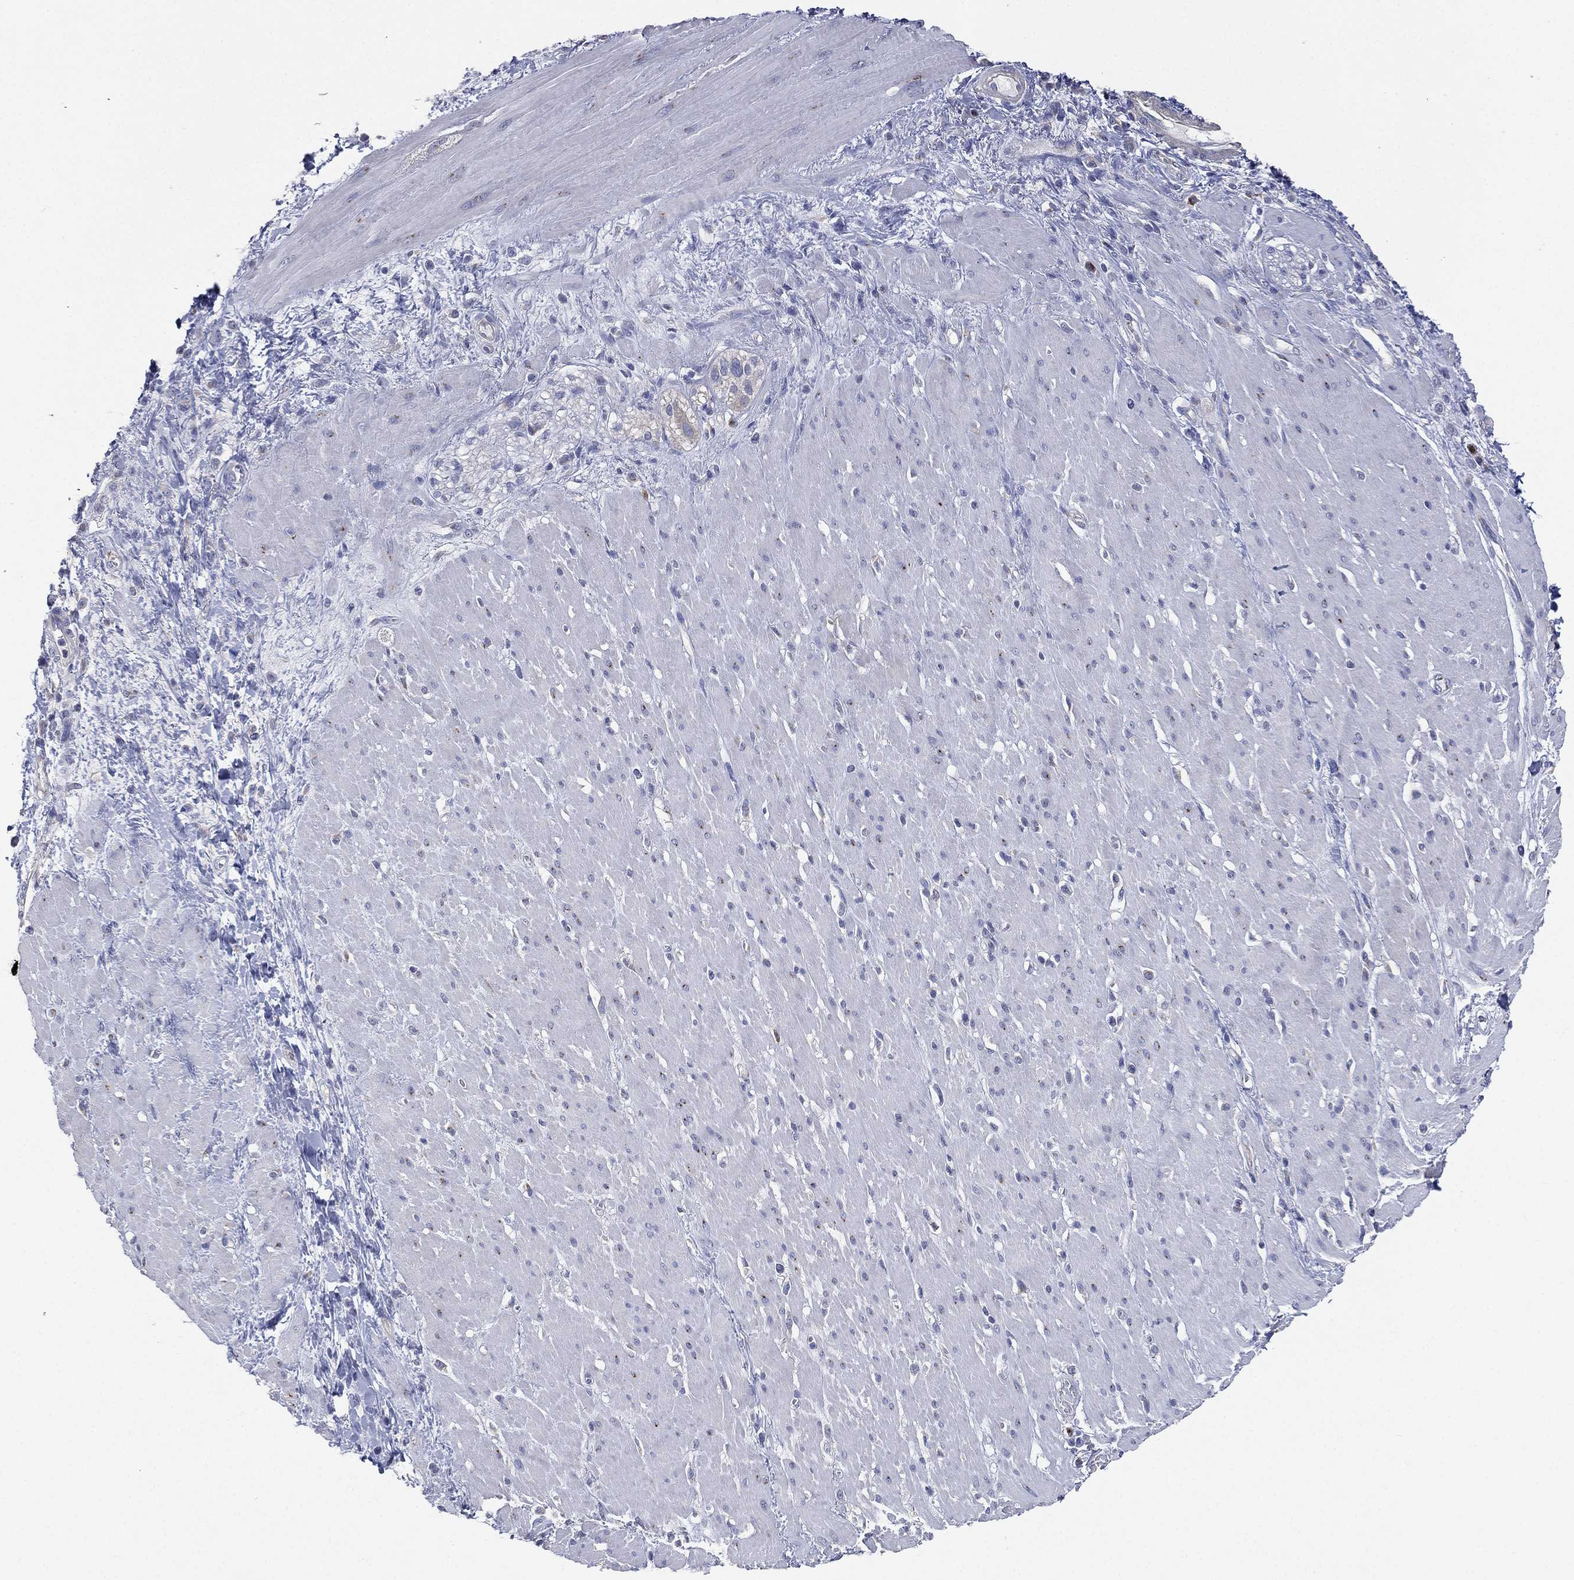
{"staining": {"intensity": "negative", "quantity": "none", "location": "none"}, "tissue": "smooth muscle", "cell_type": "Smooth muscle cells", "image_type": "normal", "snomed": [{"axis": "morphology", "description": "Normal tissue, NOS"}, {"axis": "topography", "description": "Soft tissue"}, {"axis": "topography", "description": "Smooth muscle"}], "caption": "Immunohistochemistry micrograph of unremarkable smooth muscle stained for a protein (brown), which demonstrates no positivity in smooth muscle cells. (Brightfield microscopy of DAB IHC at high magnification).", "gene": "ATP8A2", "patient": {"sex": "male", "age": 72}}